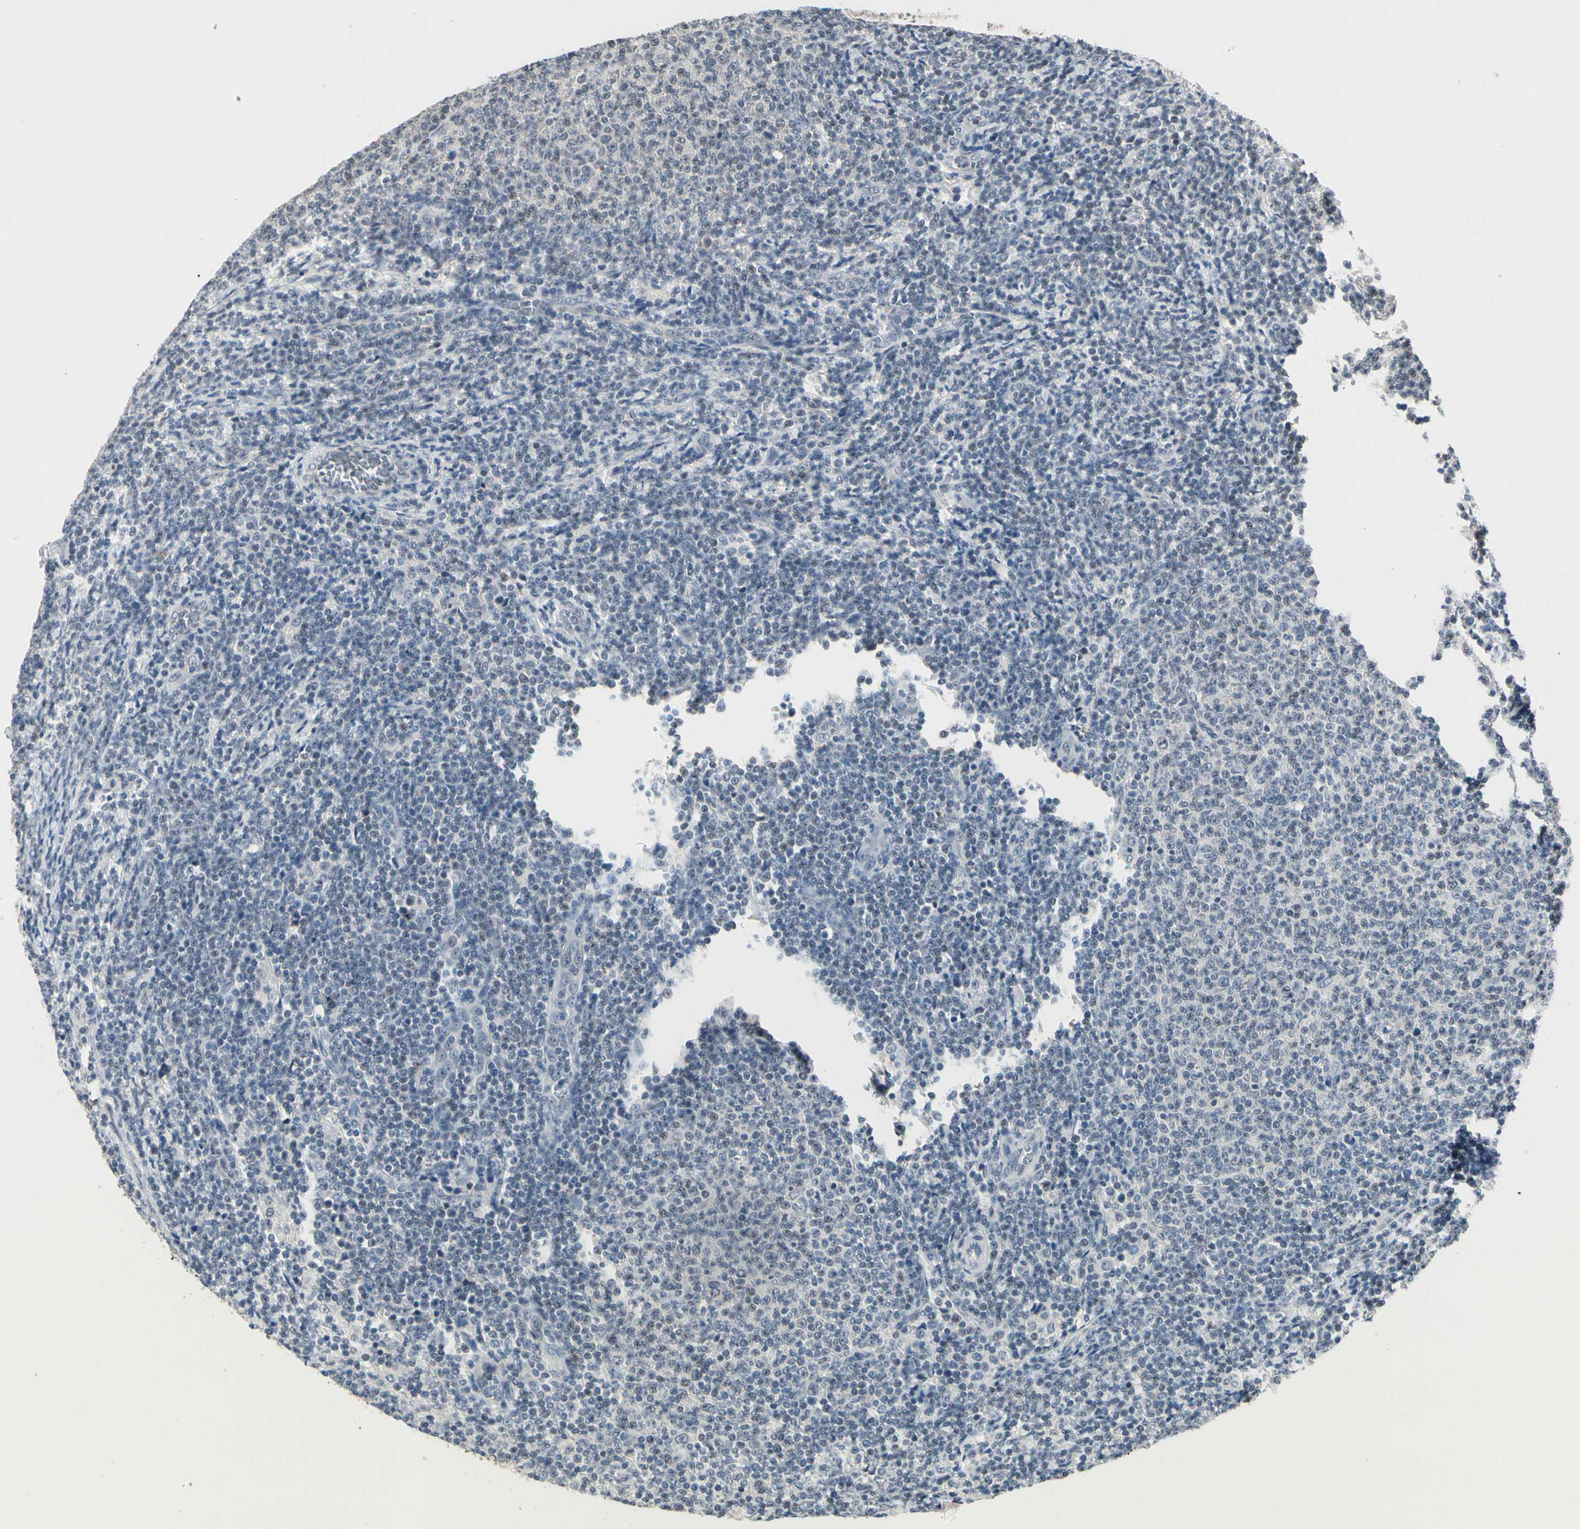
{"staining": {"intensity": "negative", "quantity": "none", "location": "none"}, "tissue": "lymphoma", "cell_type": "Tumor cells", "image_type": "cancer", "snomed": [{"axis": "morphology", "description": "Malignant lymphoma, non-Hodgkin's type, Low grade"}, {"axis": "topography", "description": "Lymph node"}], "caption": "The micrograph demonstrates no staining of tumor cells in low-grade malignant lymphoma, non-Hodgkin's type.", "gene": "GREM1", "patient": {"sex": "male", "age": 66}}